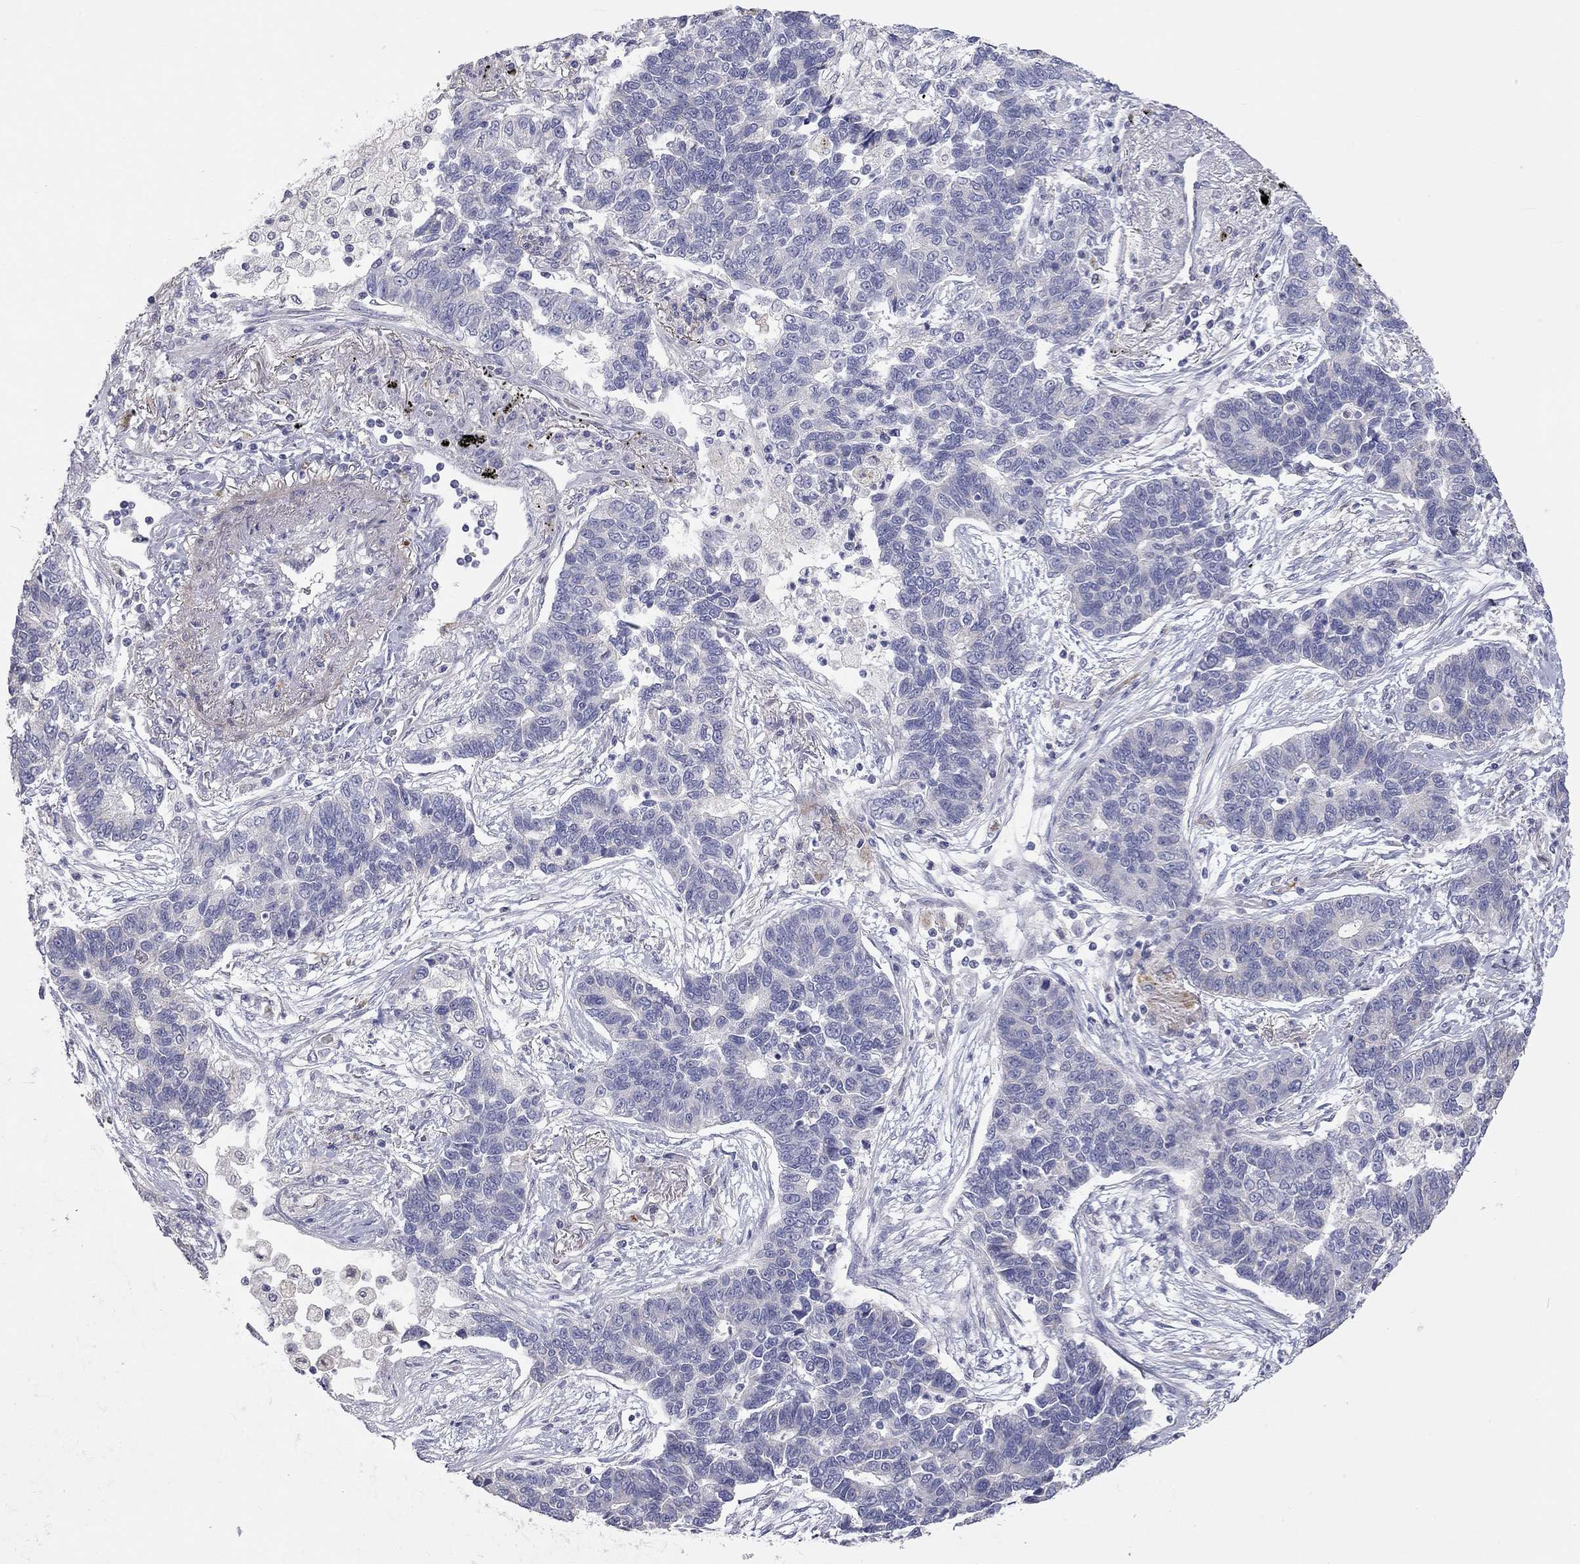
{"staining": {"intensity": "negative", "quantity": "none", "location": "none"}, "tissue": "lung cancer", "cell_type": "Tumor cells", "image_type": "cancer", "snomed": [{"axis": "morphology", "description": "Adenocarcinoma, NOS"}, {"axis": "topography", "description": "Lung"}], "caption": "Immunohistochemical staining of human lung adenocarcinoma reveals no significant staining in tumor cells.", "gene": "PAPSS2", "patient": {"sex": "female", "age": 57}}